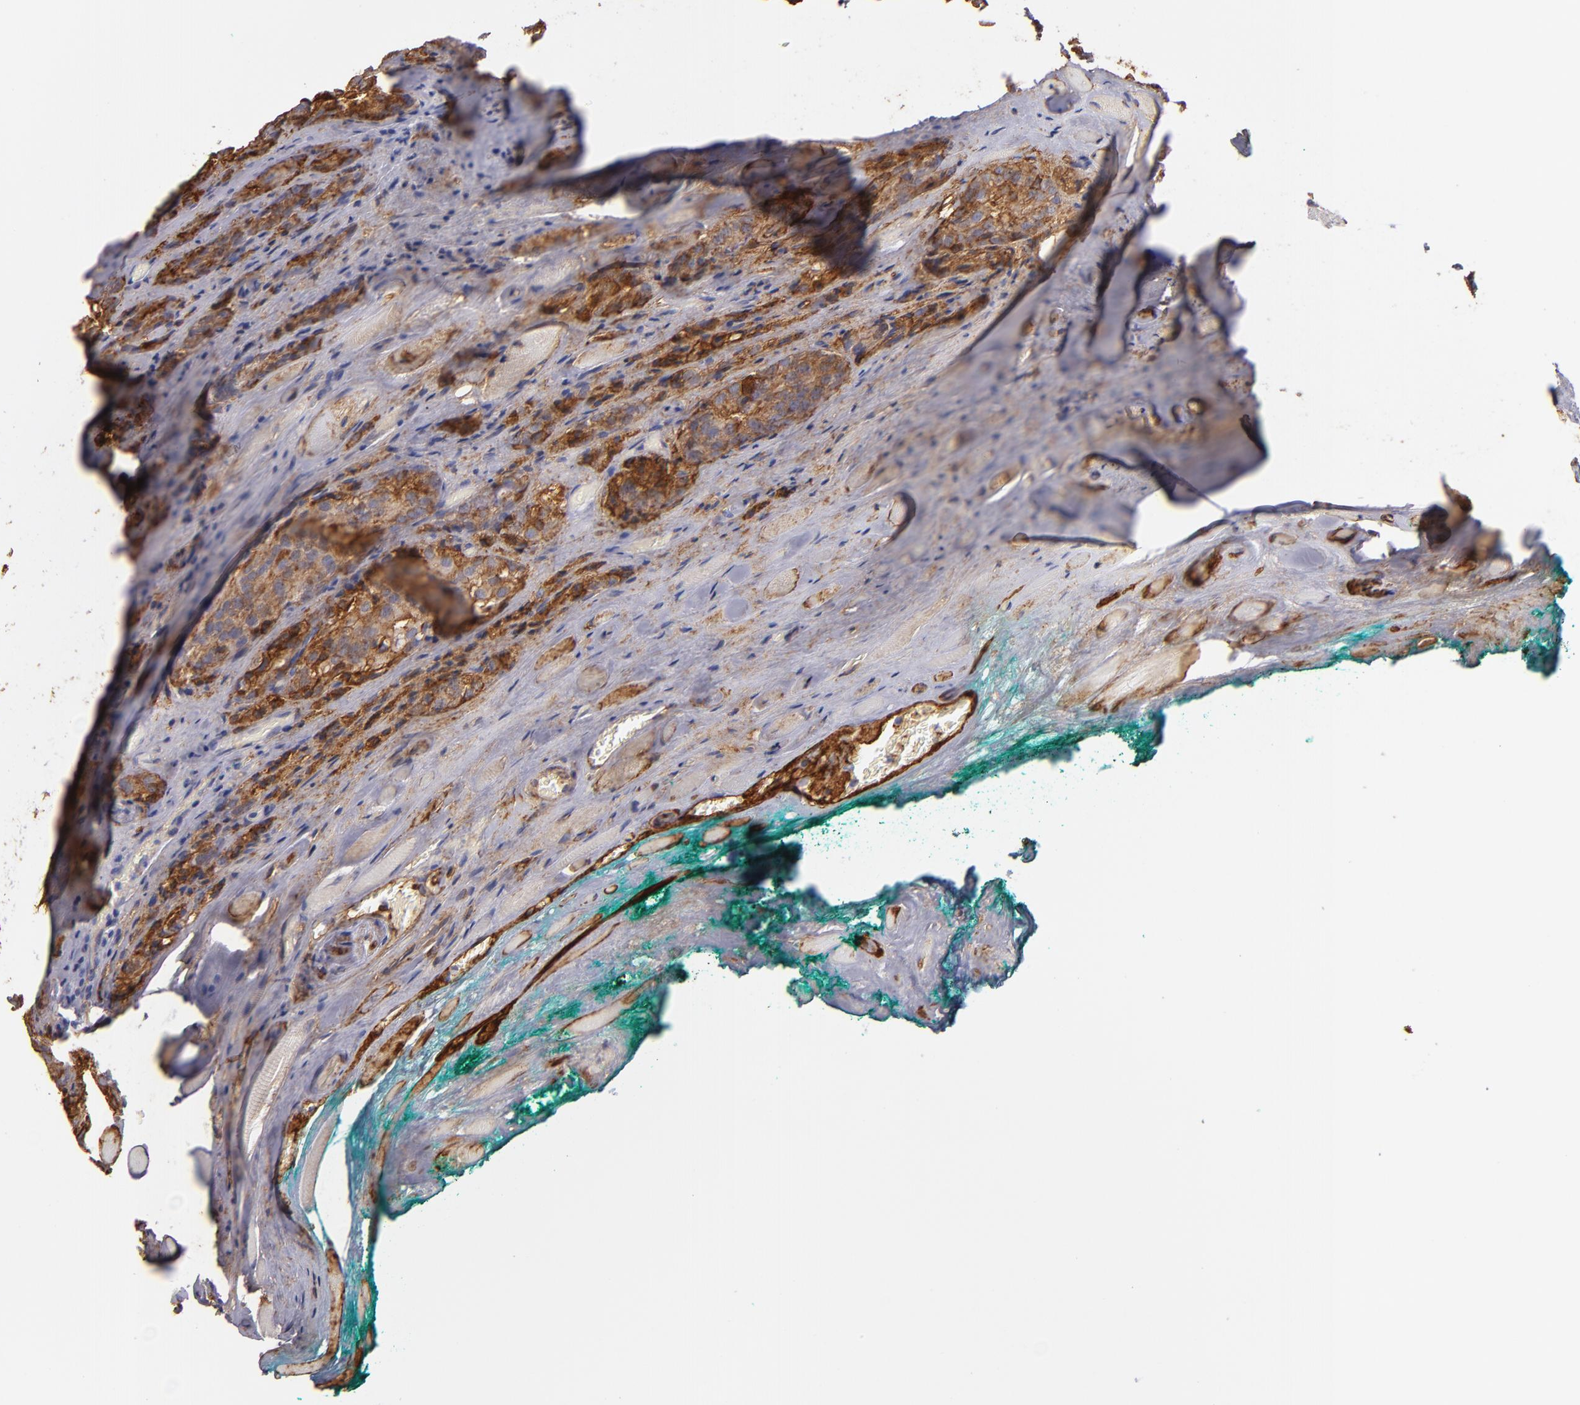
{"staining": {"intensity": "moderate", "quantity": ">75%", "location": "cytoplasmic/membranous"}, "tissue": "prostate cancer", "cell_type": "Tumor cells", "image_type": "cancer", "snomed": [{"axis": "morphology", "description": "Adenocarcinoma, Medium grade"}, {"axis": "topography", "description": "Prostate"}], "caption": "Prostate cancer stained for a protein exhibits moderate cytoplasmic/membranous positivity in tumor cells. The staining was performed using DAB (3,3'-diaminobenzidine) to visualize the protein expression in brown, while the nuclei were stained in blue with hematoxylin (Magnification: 20x).", "gene": "CD151", "patient": {"sex": "male", "age": 60}}